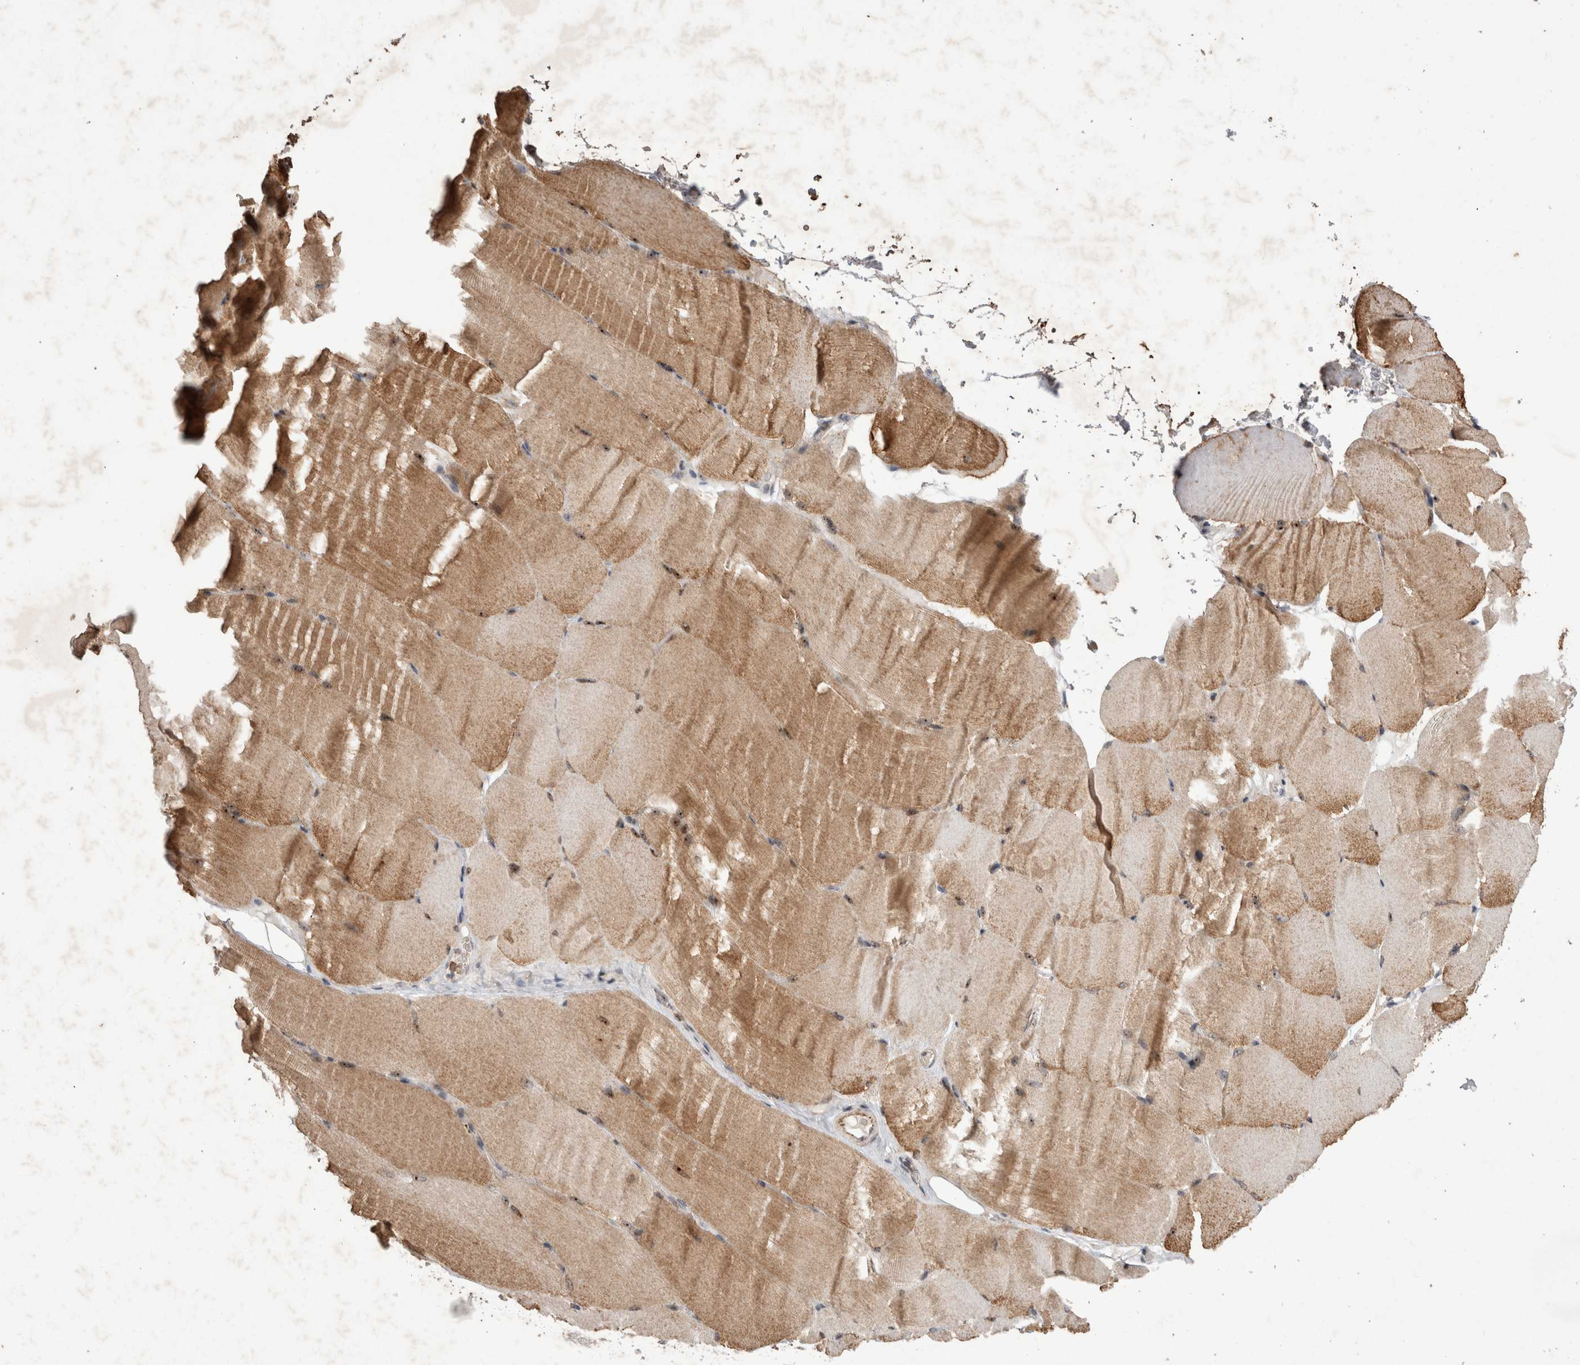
{"staining": {"intensity": "moderate", "quantity": "25%-75%", "location": "cytoplasmic/membranous,nuclear"}, "tissue": "skeletal muscle", "cell_type": "Myocytes", "image_type": "normal", "snomed": [{"axis": "morphology", "description": "Normal tissue, NOS"}, {"axis": "topography", "description": "Skeletal muscle"}, {"axis": "topography", "description": "Parathyroid gland"}], "caption": "Human skeletal muscle stained for a protein (brown) exhibits moderate cytoplasmic/membranous,nuclear positive expression in about 25%-75% of myocytes.", "gene": "STK11", "patient": {"sex": "female", "age": 37}}